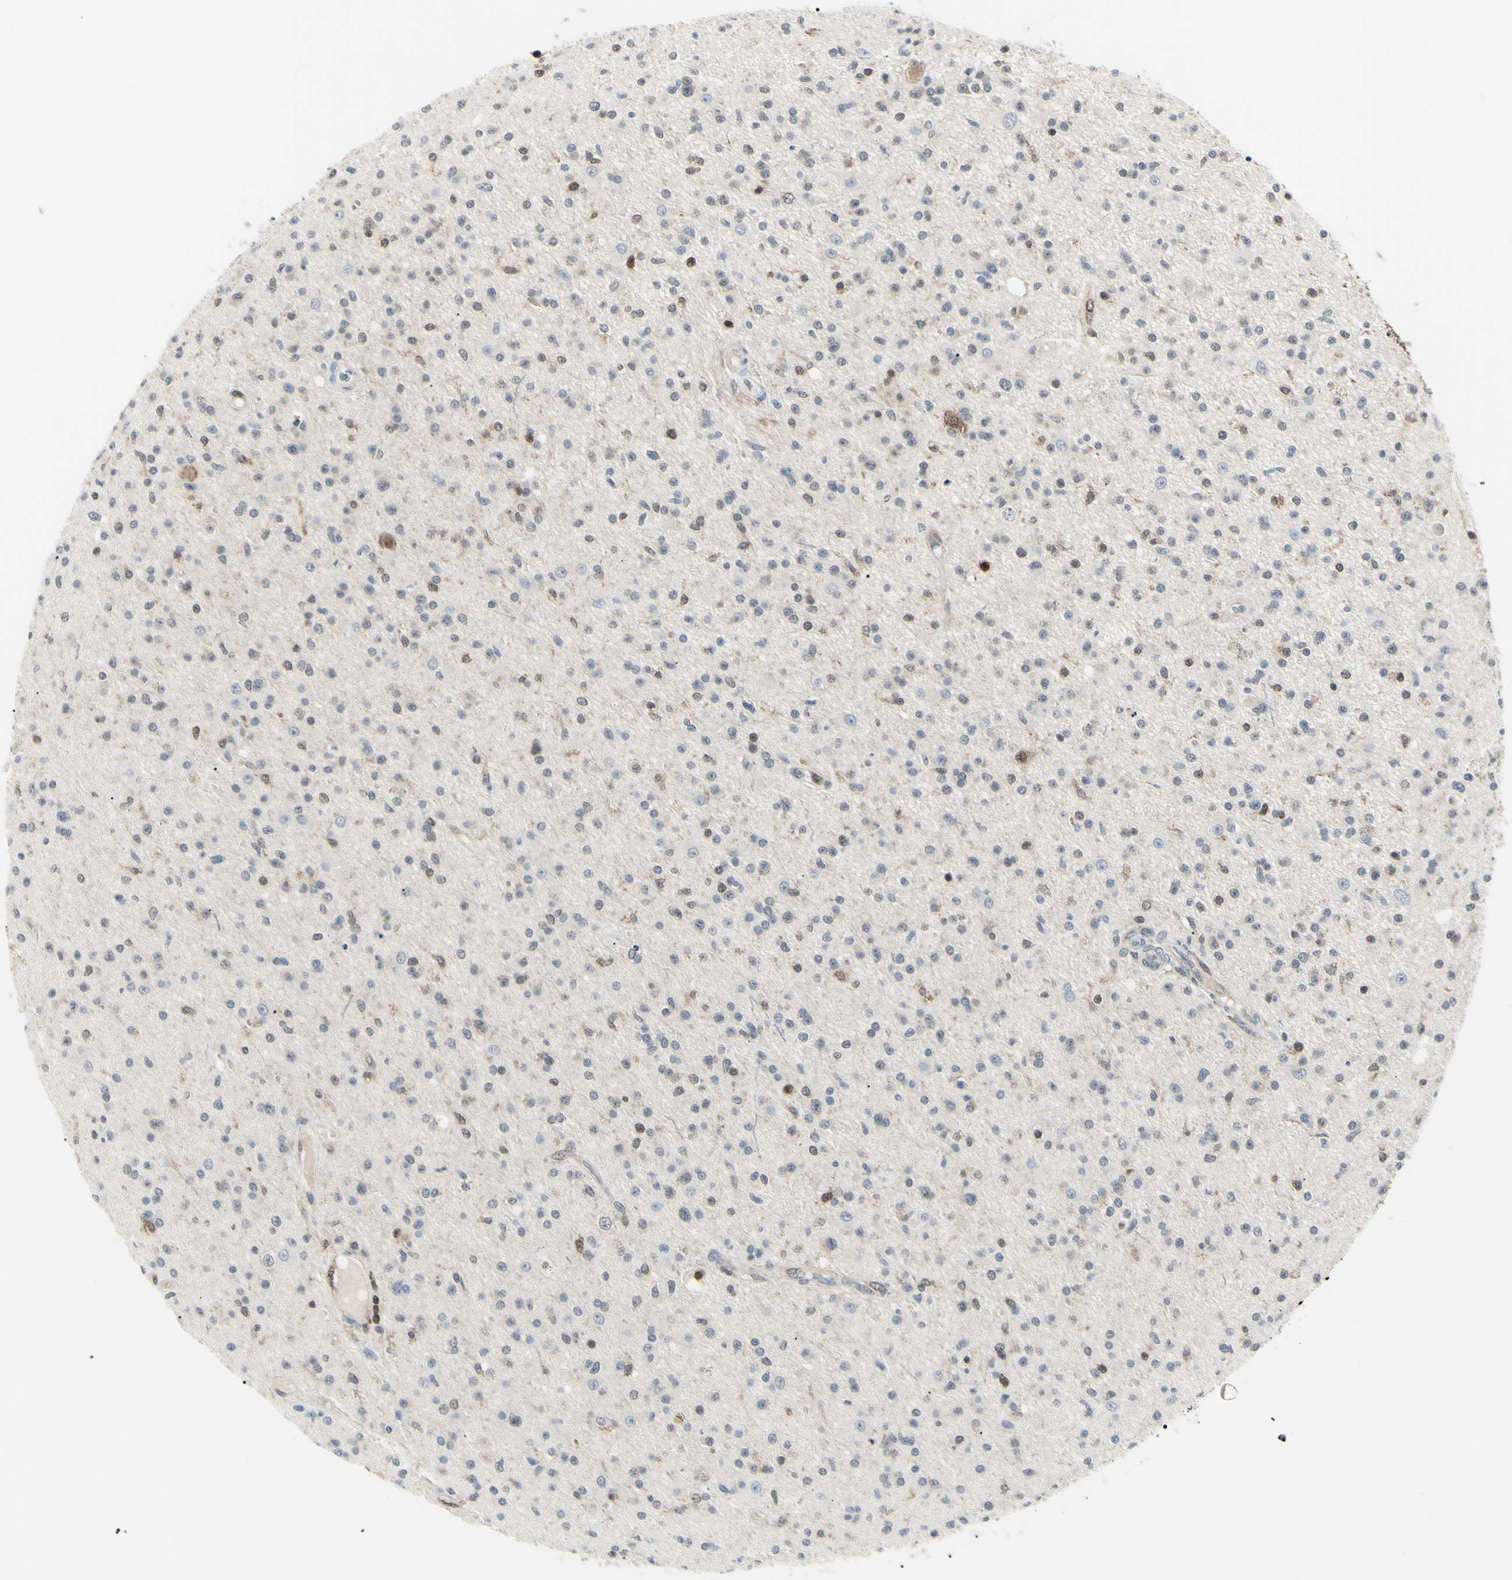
{"staining": {"intensity": "weak", "quantity": "<25%", "location": "cytoplasmic/membranous,nuclear"}, "tissue": "glioma", "cell_type": "Tumor cells", "image_type": "cancer", "snomed": [{"axis": "morphology", "description": "Glioma, malignant, High grade"}, {"axis": "topography", "description": "Brain"}], "caption": "Immunohistochemical staining of glioma shows no significant expression in tumor cells. The staining is performed using DAB brown chromogen with nuclei counter-stained in using hematoxylin.", "gene": "PGK1", "patient": {"sex": "male", "age": 33}}